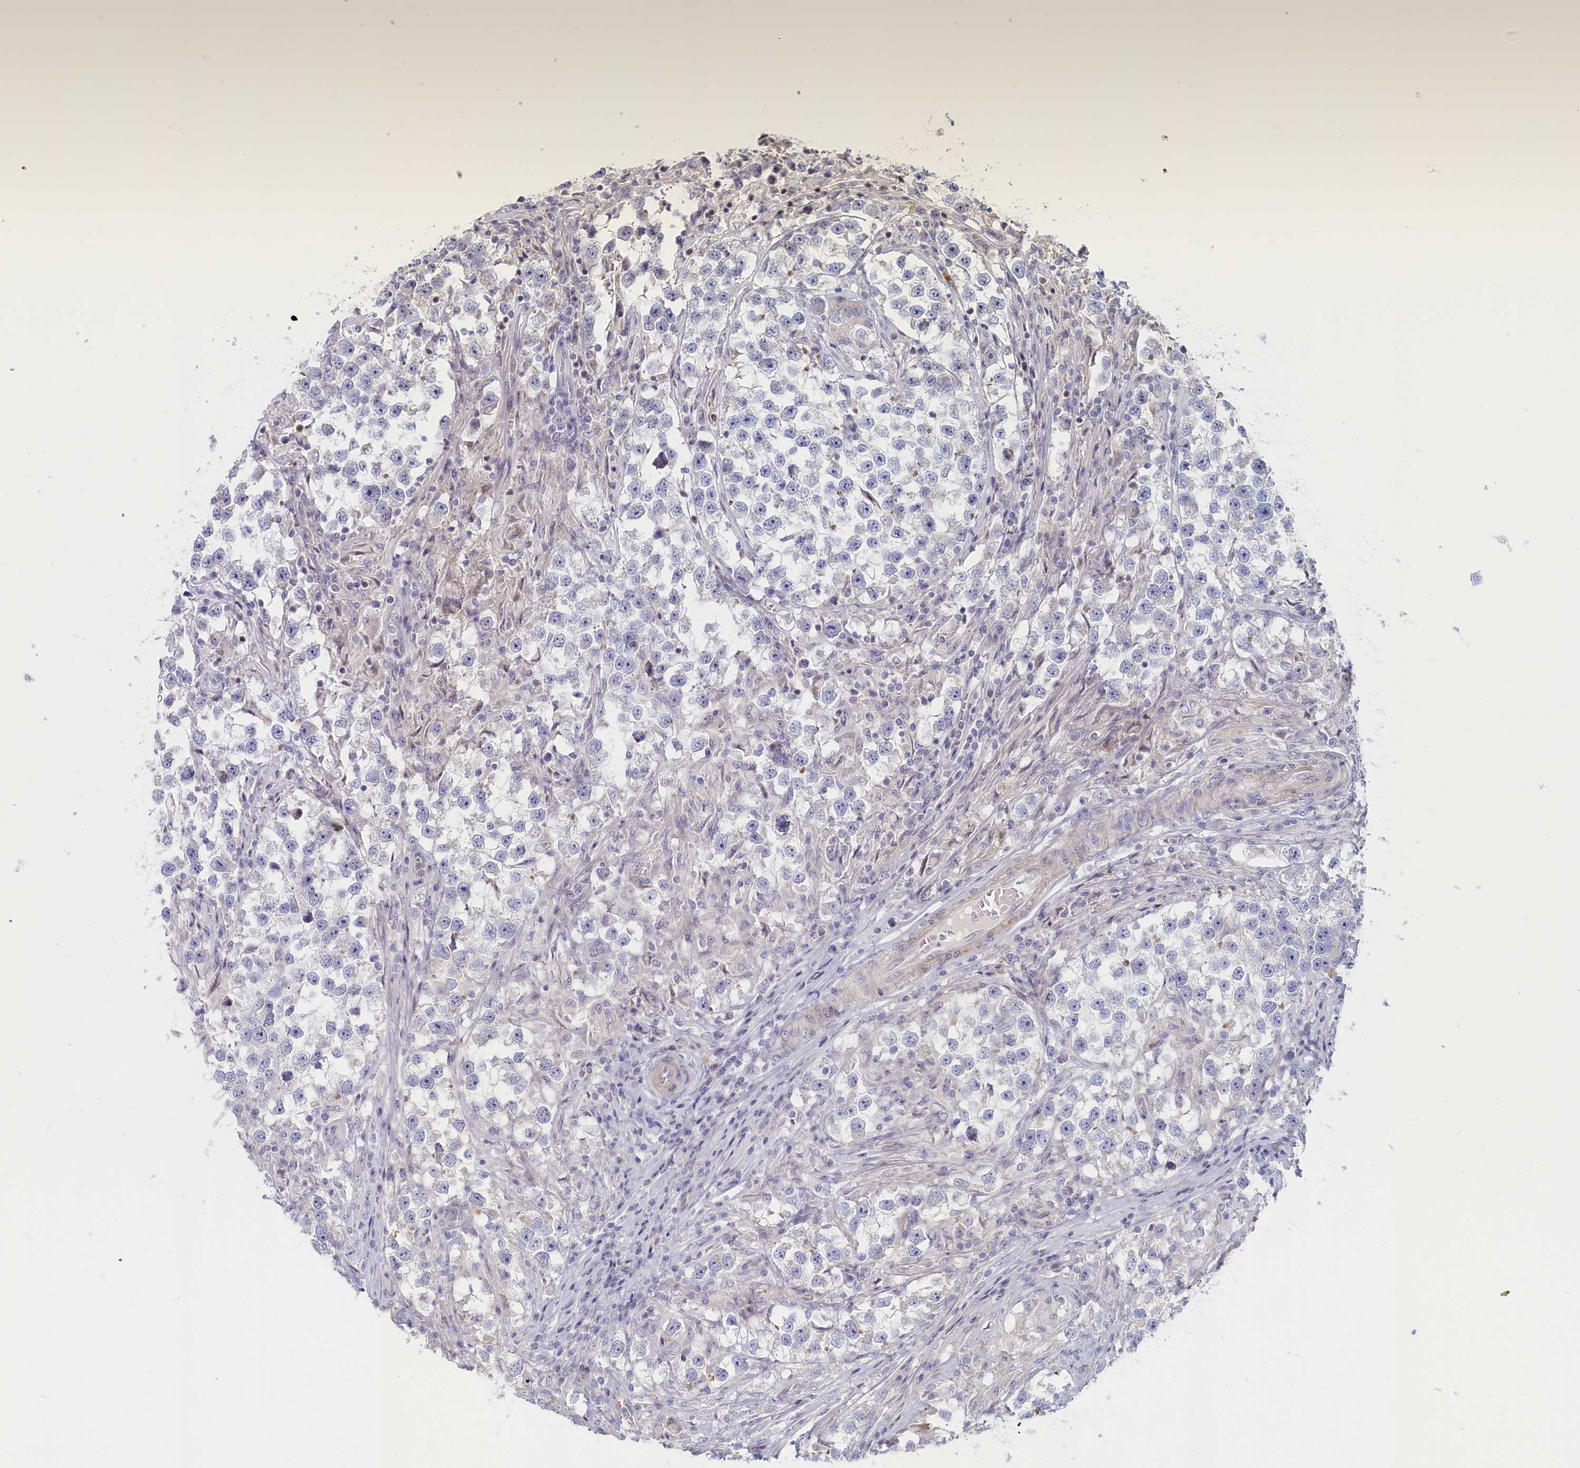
{"staining": {"intensity": "negative", "quantity": "none", "location": "none"}, "tissue": "testis cancer", "cell_type": "Tumor cells", "image_type": "cancer", "snomed": [{"axis": "morphology", "description": "Seminoma, NOS"}, {"axis": "topography", "description": "Testis"}], "caption": "Micrograph shows no protein expression in tumor cells of testis cancer tissue.", "gene": "INTS4", "patient": {"sex": "male", "age": 46}}